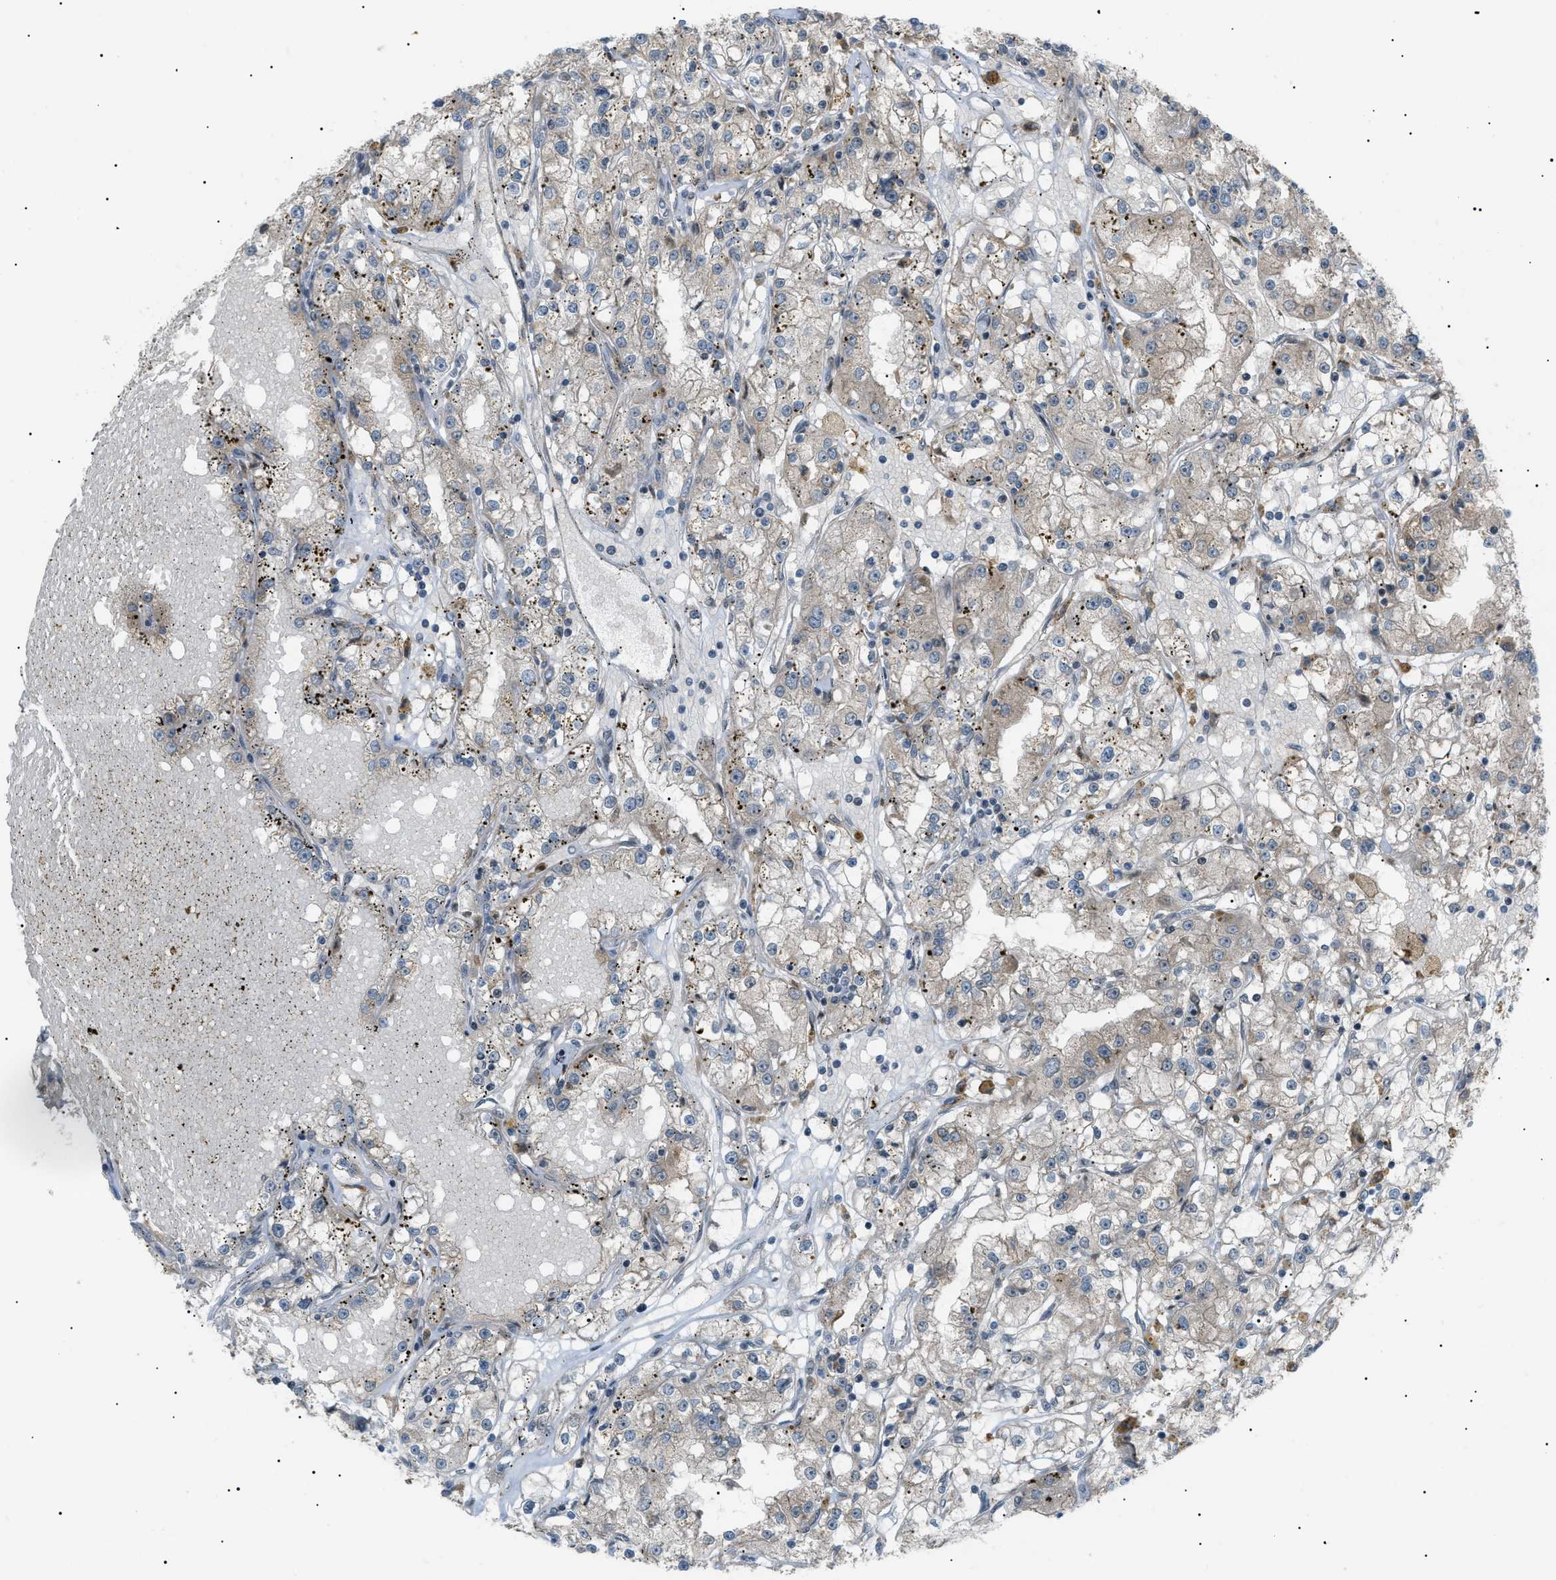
{"staining": {"intensity": "weak", "quantity": "25%-75%", "location": "cytoplasmic/membranous"}, "tissue": "renal cancer", "cell_type": "Tumor cells", "image_type": "cancer", "snomed": [{"axis": "morphology", "description": "Adenocarcinoma, NOS"}, {"axis": "topography", "description": "Kidney"}], "caption": "This is a histology image of immunohistochemistry (IHC) staining of adenocarcinoma (renal), which shows weak expression in the cytoplasmic/membranous of tumor cells.", "gene": "LPIN2", "patient": {"sex": "male", "age": 56}}